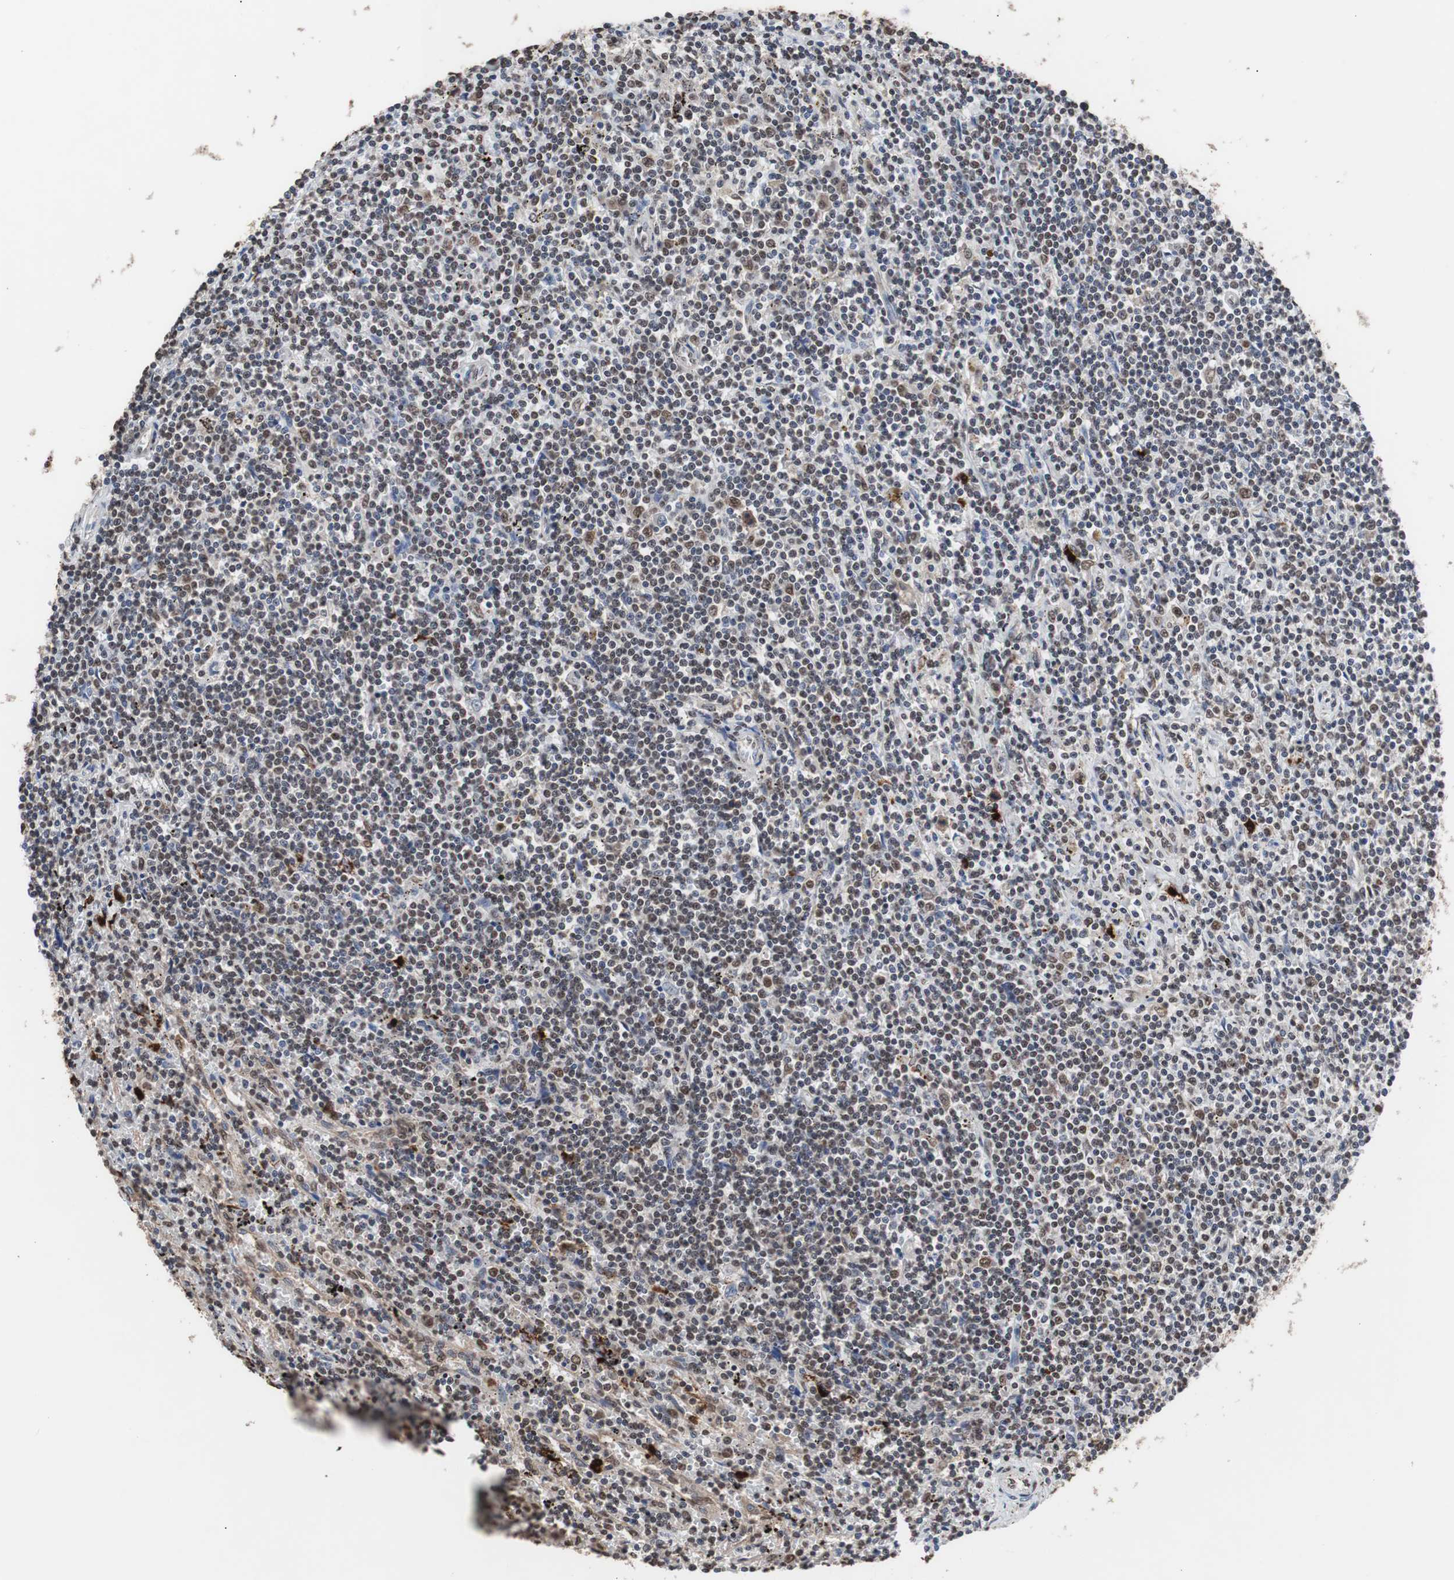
{"staining": {"intensity": "weak", "quantity": "25%-75%", "location": "nuclear"}, "tissue": "lymphoma", "cell_type": "Tumor cells", "image_type": "cancer", "snomed": [{"axis": "morphology", "description": "Malignant lymphoma, non-Hodgkin's type, Low grade"}, {"axis": "topography", "description": "Spleen"}], "caption": "Brown immunohistochemical staining in malignant lymphoma, non-Hodgkin's type (low-grade) displays weak nuclear expression in about 25%-75% of tumor cells.", "gene": "MED27", "patient": {"sex": "male", "age": 76}}